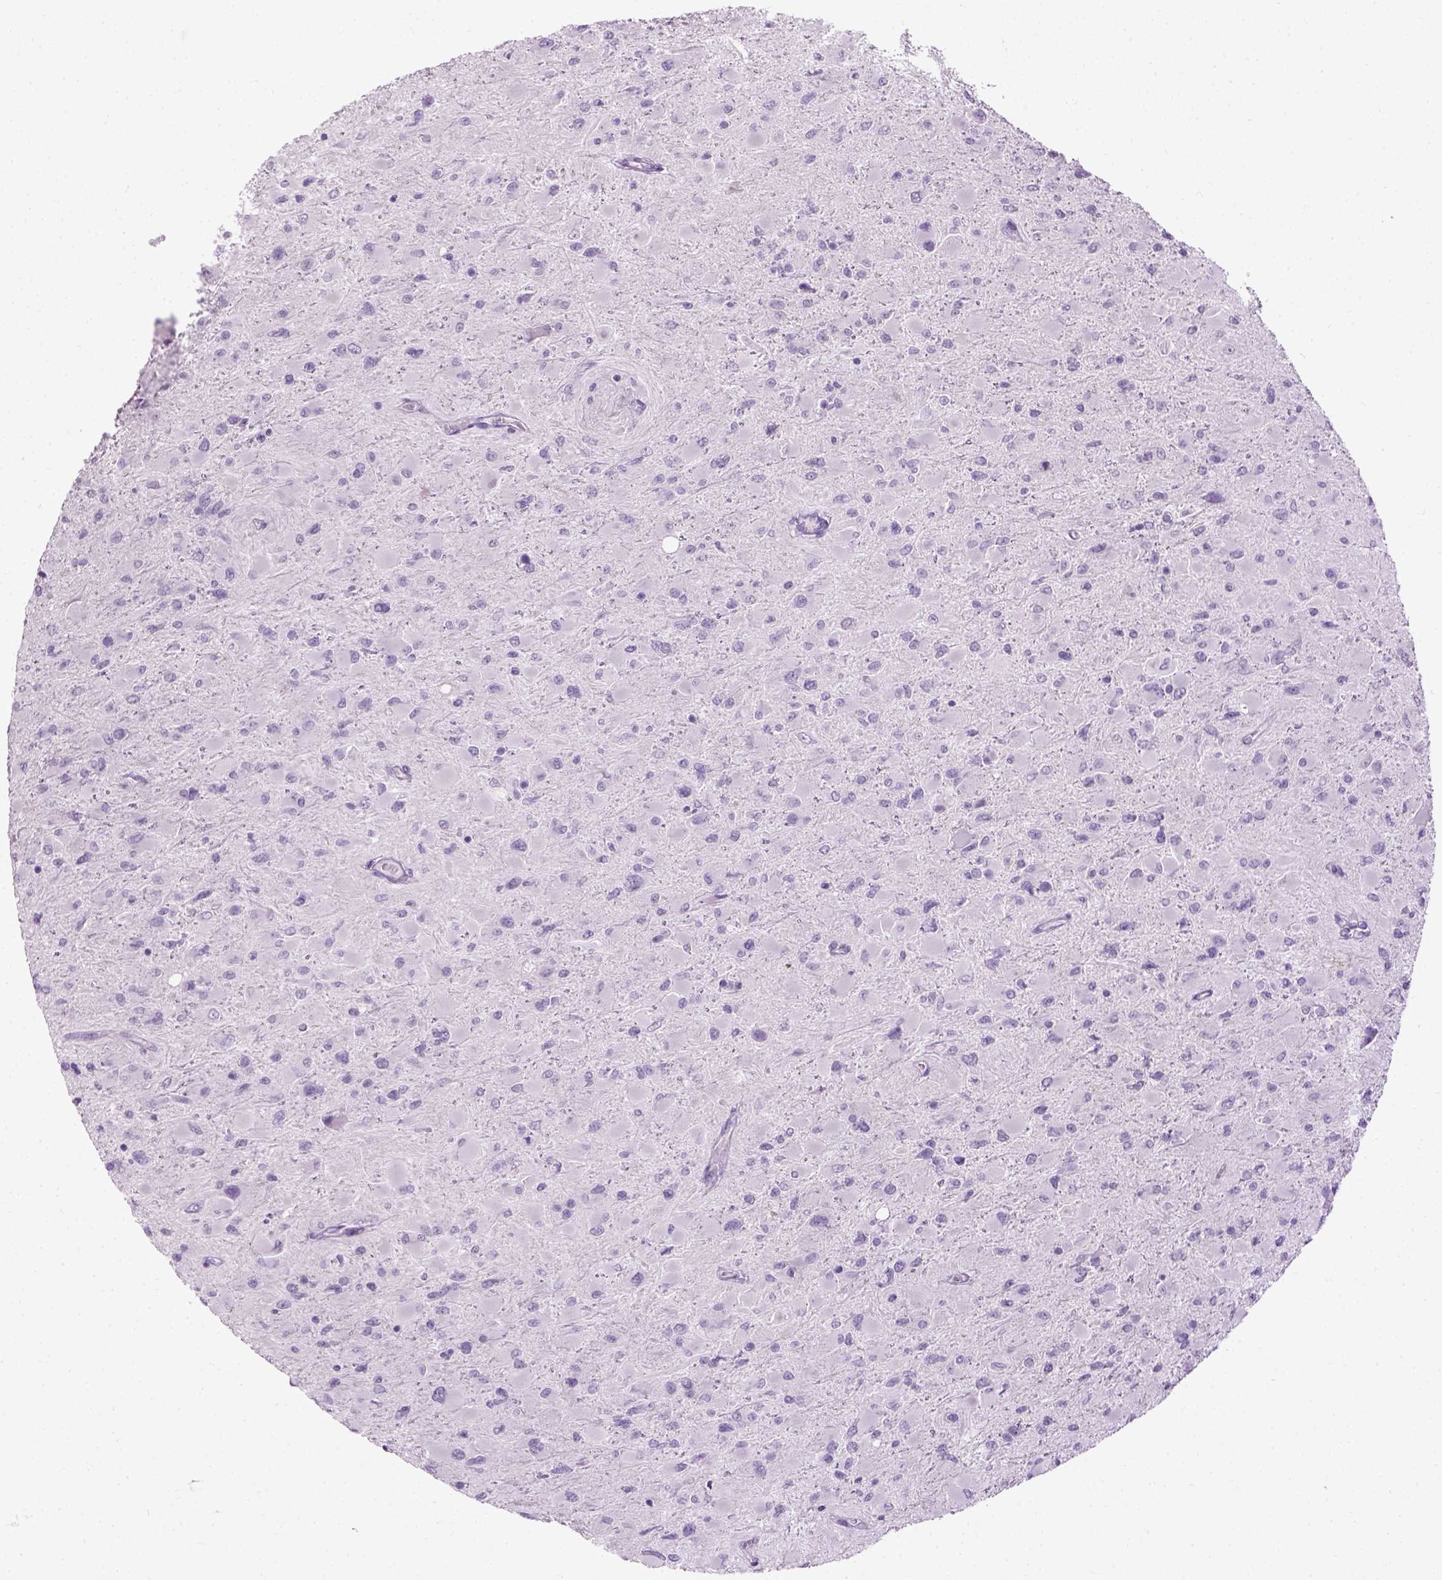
{"staining": {"intensity": "negative", "quantity": "none", "location": "none"}, "tissue": "glioma", "cell_type": "Tumor cells", "image_type": "cancer", "snomed": [{"axis": "morphology", "description": "Glioma, malignant, High grade"}, {"axis": "topography", "description": "Cerebral cortex"}], "caption": "IHC image of neoplastic tissue: human malignant high-grade glioma stained with DAB (3,3'-diaminobenzidine) demonstrates no significant protein positivity in tumor cells. (DAB (3,3'-diaminobenzidine) IHC visualized using brightfield microscopy, high magnification).", "gene": "GABRB2", "patient": {"sex": "female", "age": 36}}